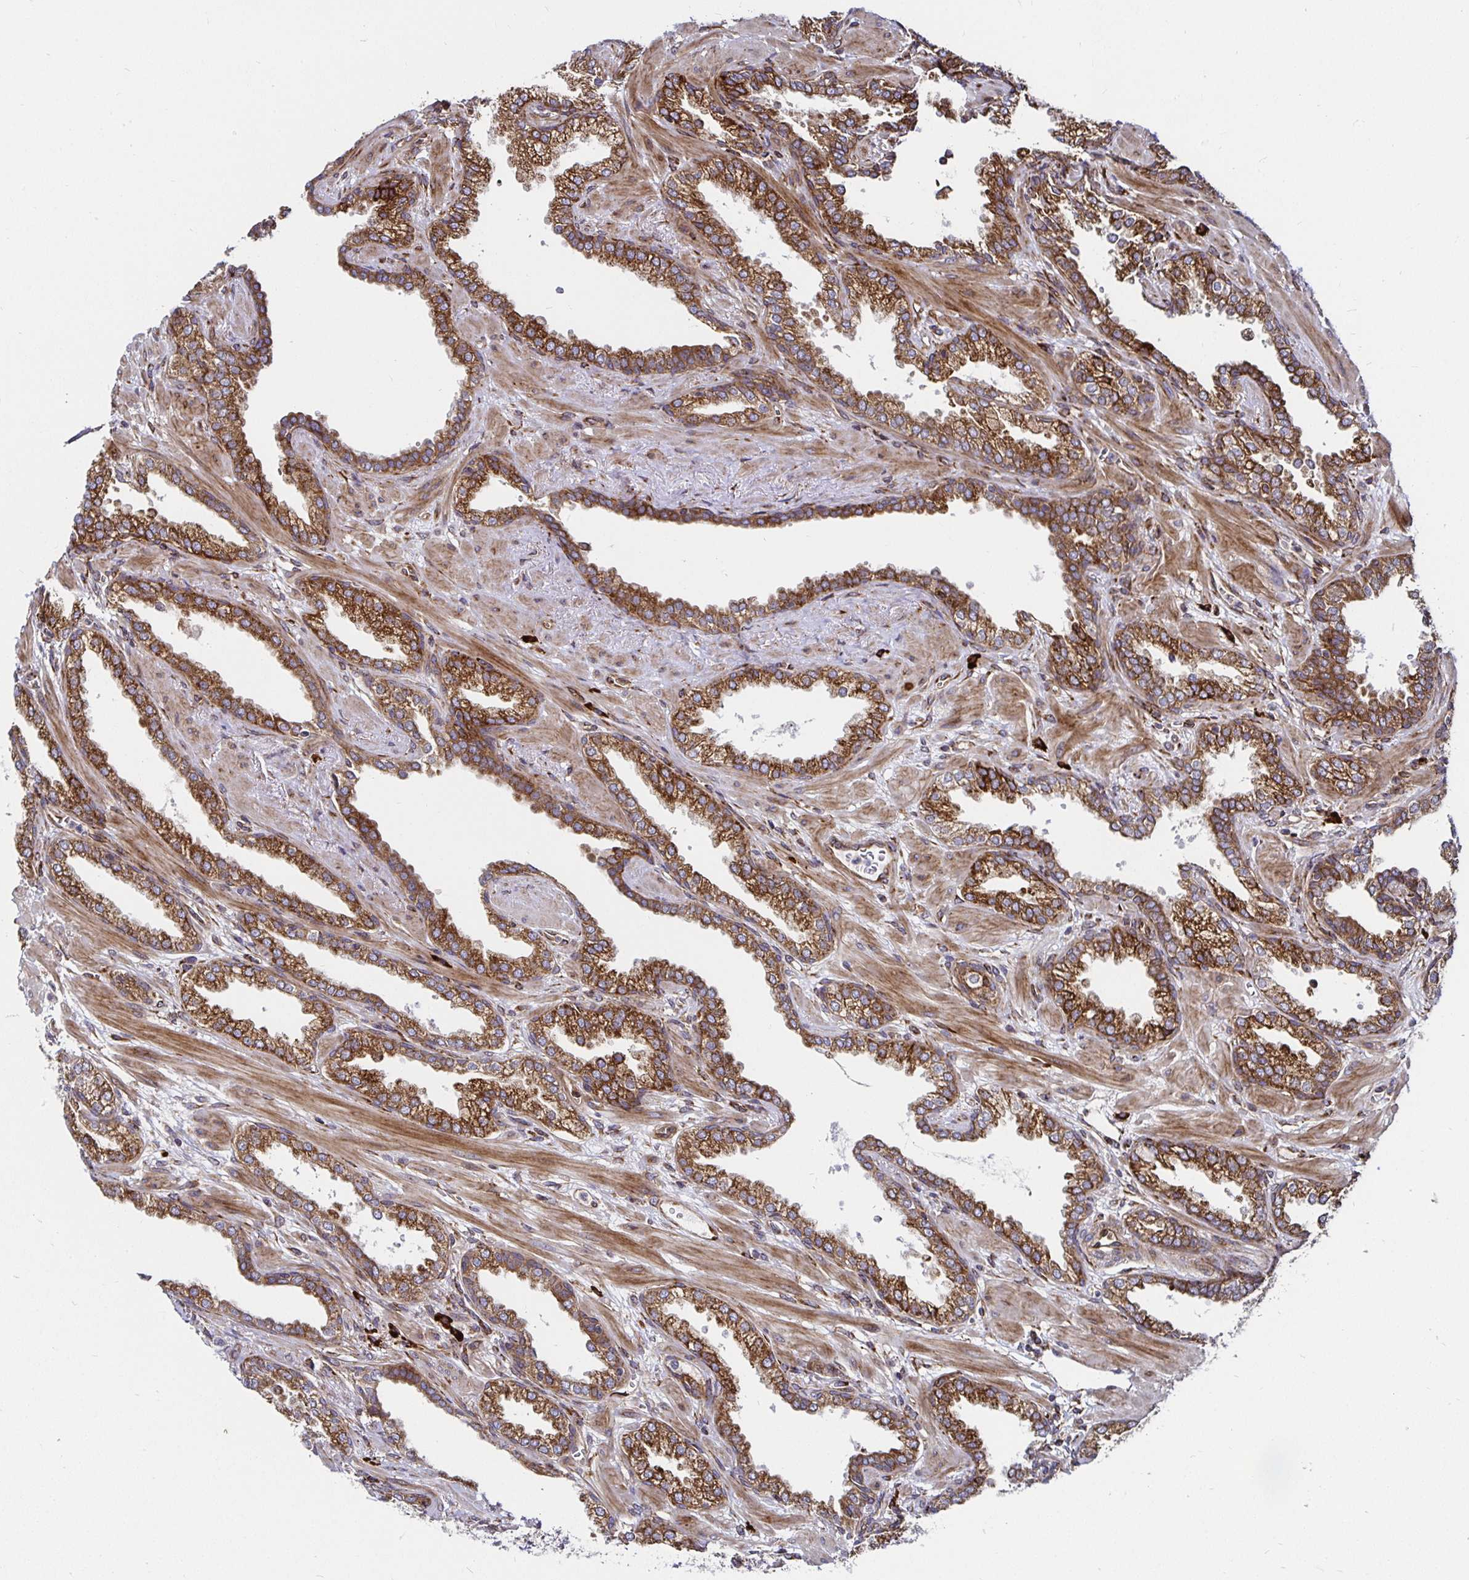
{"staining": {"intensity": "strong", "quantity": ">75%", "location": "cytoplasmic/membranous"}, "tissue": "prostate cancer", "cell_type": "Tumor cells", "image_type": "cancer", "snomed": [{"axis": "morphology", "description": "Adenocarcinoma, High grade"}, {"axis": "topography", "description": "Prostate"}], "caption": "Tumor cells display high levels of strong cytoplasmic/membranous expression in about >75% of cells in prostate cancer.", "gene": "SMYD3", "patient": {"sex": "male", "age": 60}}